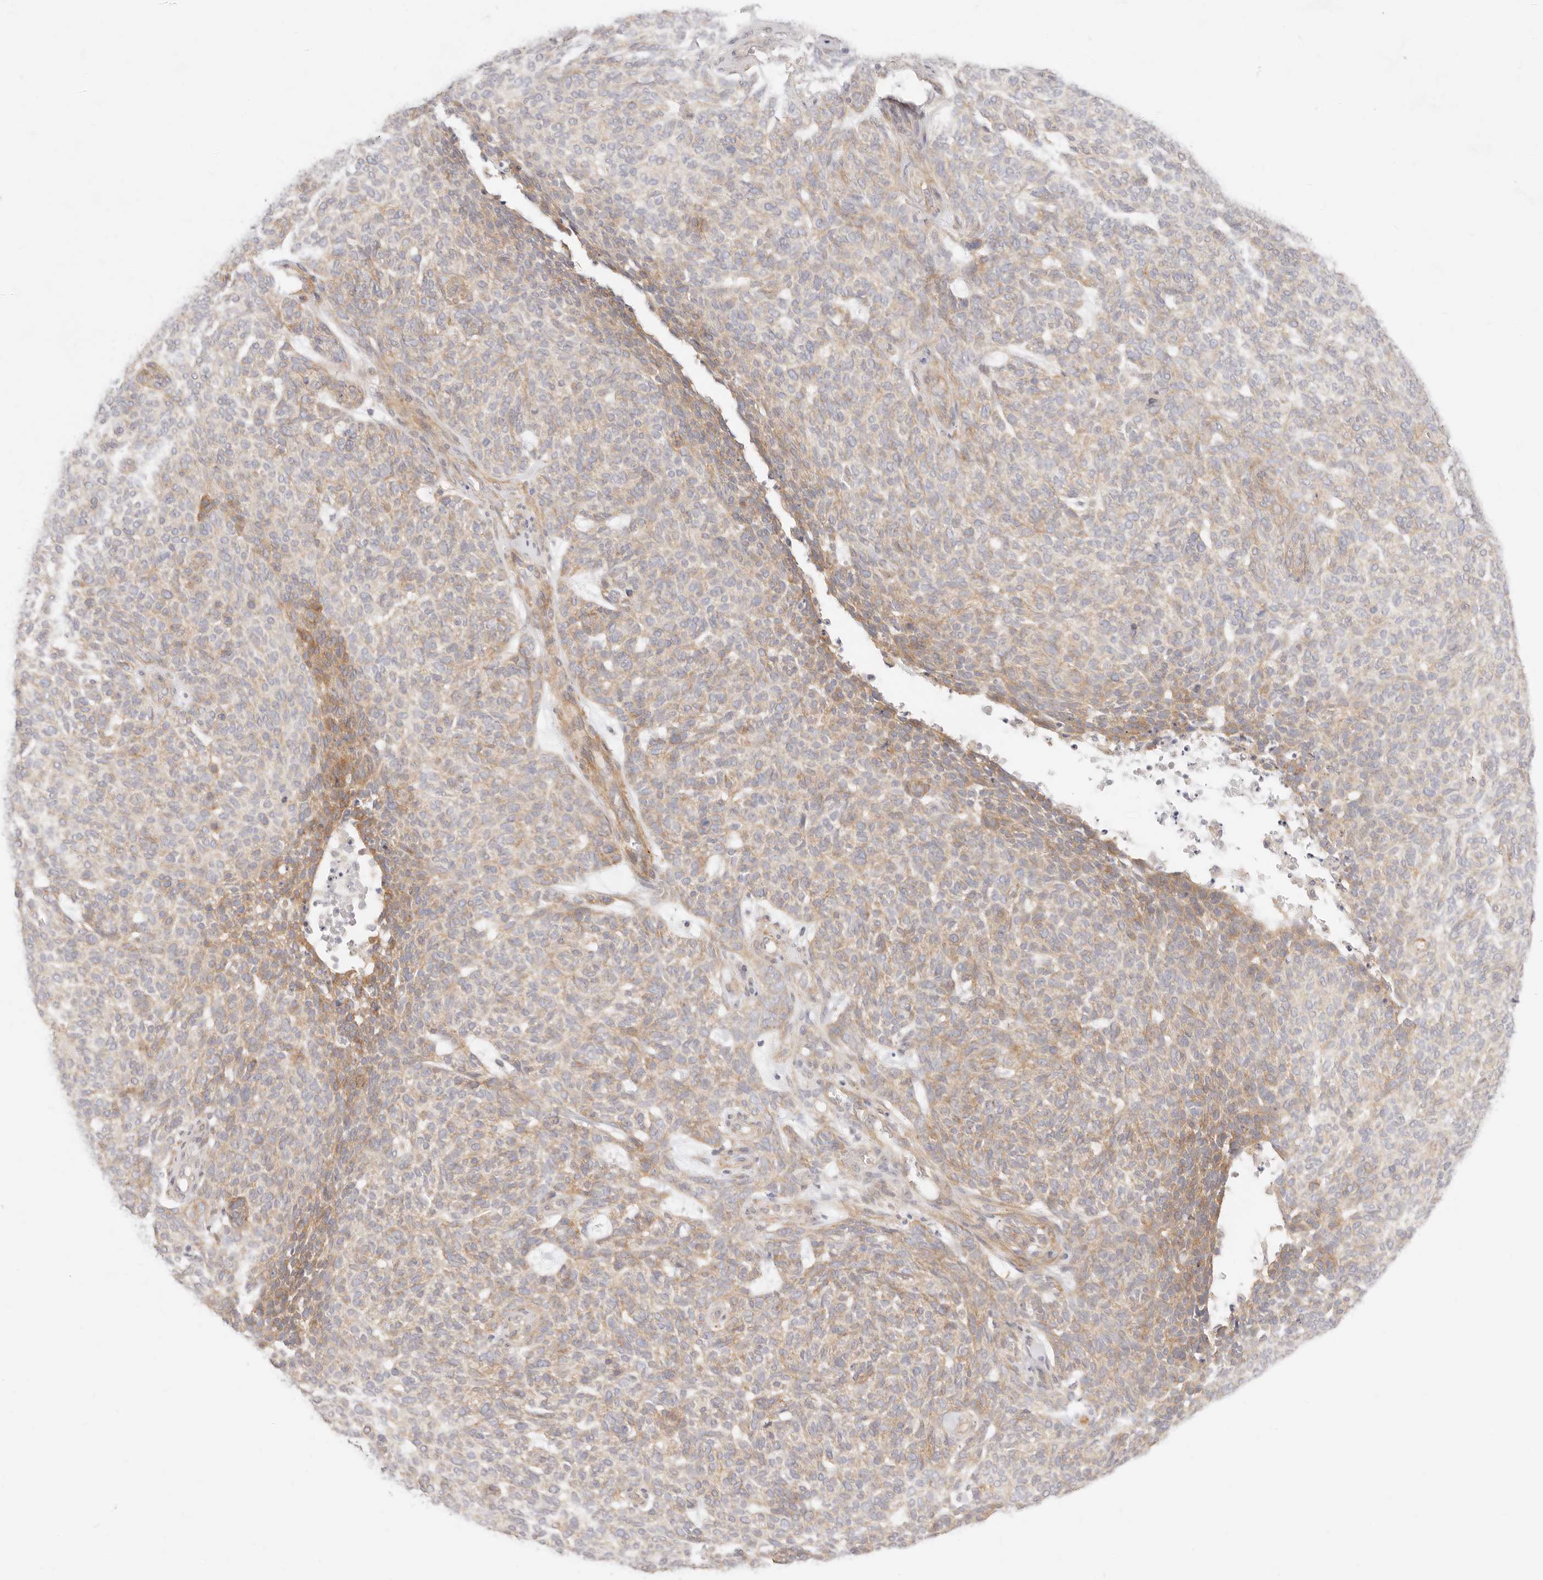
{"staining": {"intensity": "moderate", "quantity": "<25%", "location": "cytoplasmic/membranous"}, "tissue": "skin cancer", "cell_type": "Tumor cells", "image_type": "cancer", "snomed": [{"axis": "morphology", "description": "Squamous cell carcinoma, NOS"}, {"axis": "topography", "description": "Skin"}], "caption": "Immunohistochemistry (IHC) of human skin cancer (squamous cell carcinoma) shows low levels of moderate cytoplasmic/membranous expression in about <25% of tumor cells.", "gene": "UBXN10", "patient": {"sex": "female", "age": 90}}